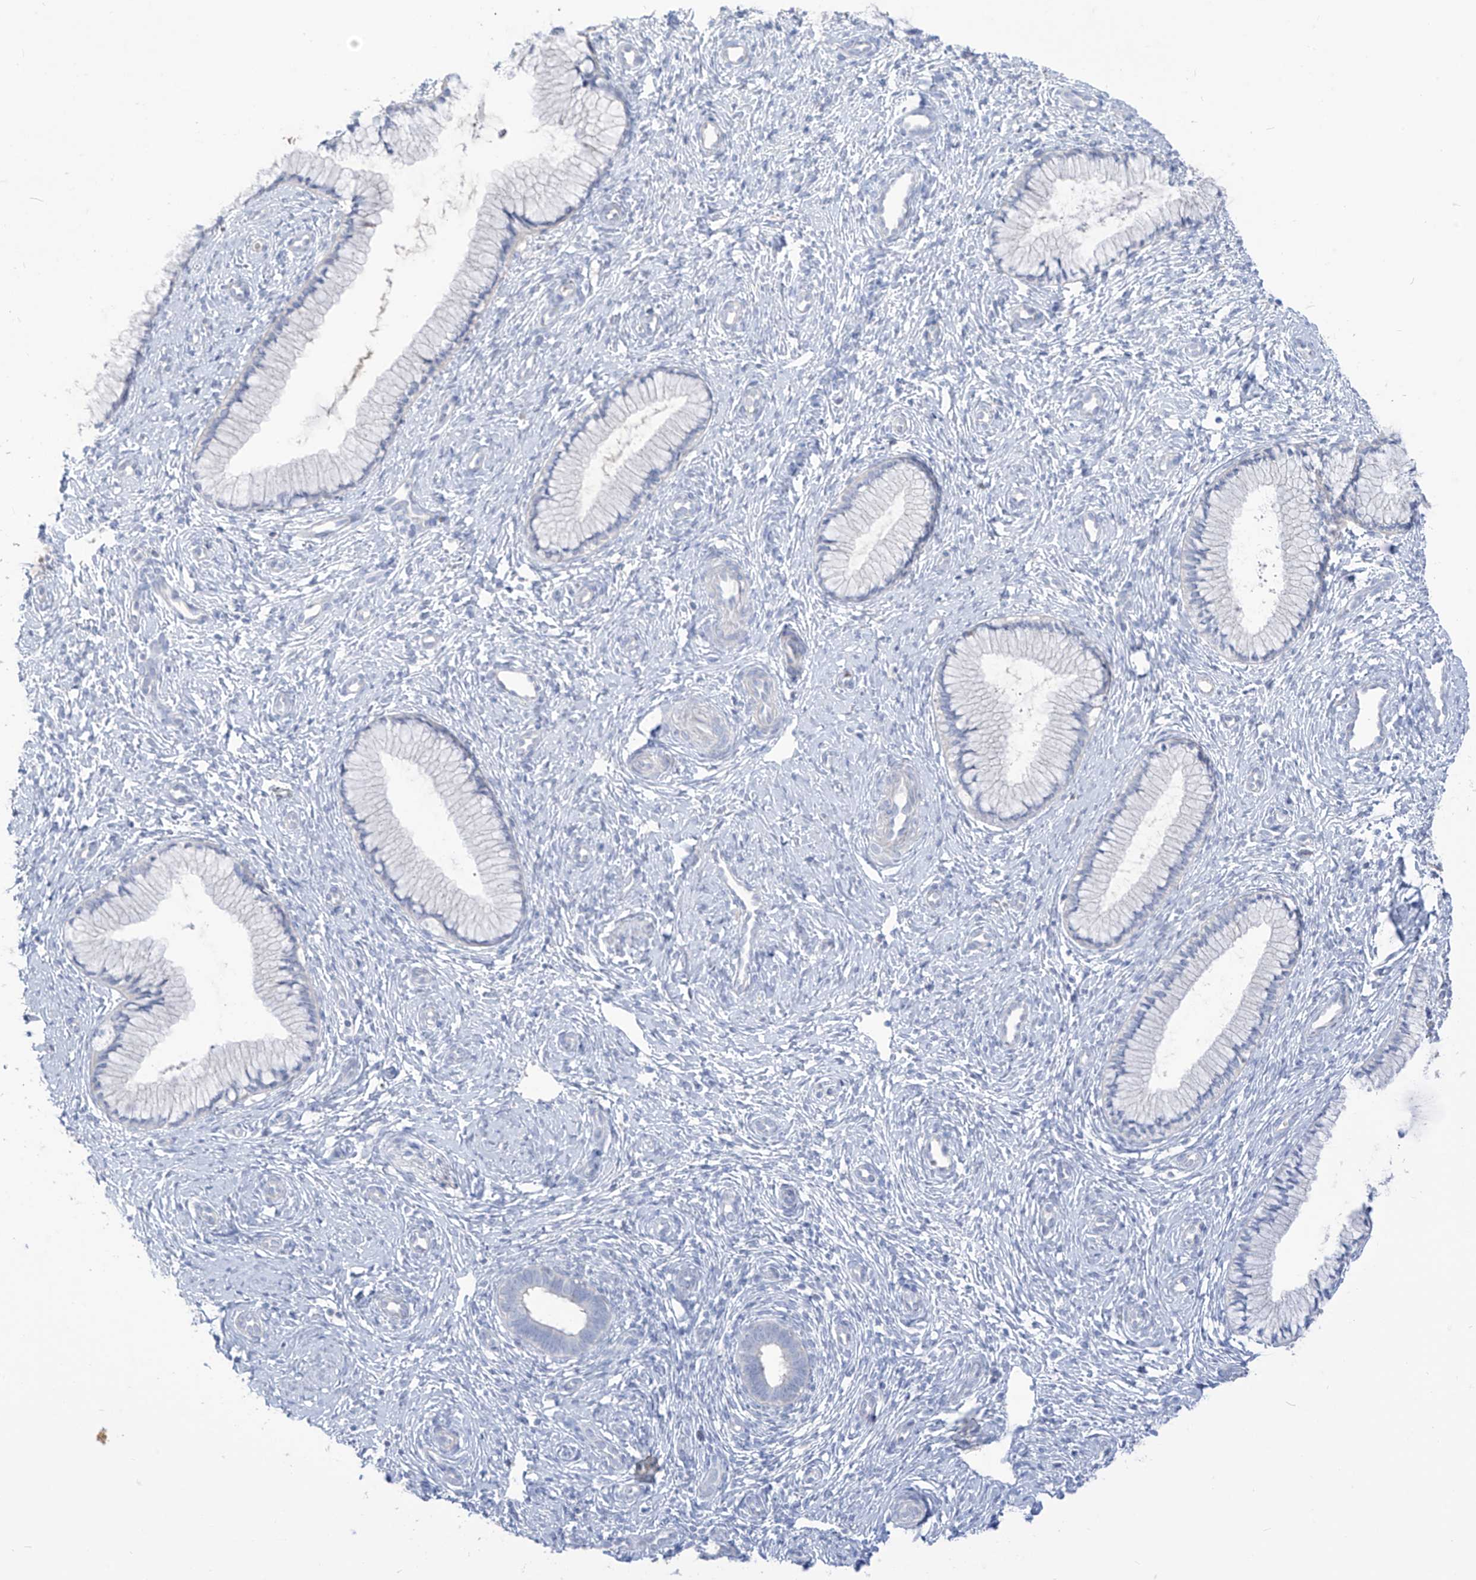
{"staining": {"intensity": "negative", "quantity": "none", "location": "none"}, "tissue": "cervix", "cell_type": "Glandular cells", "image_type": "normal", "snomed": [{"axis": "morphology", "description": "Normal tissue, NOS"}, {"axis": "topography", "description": "Cervix"}], "caption": "A high-resolution image shows IHC staining of unremarkable cervix, which shows no significant positivity in glandular cells.", "gene": "ASPRV1", "patient": {"sex": "female", "age": 27}}